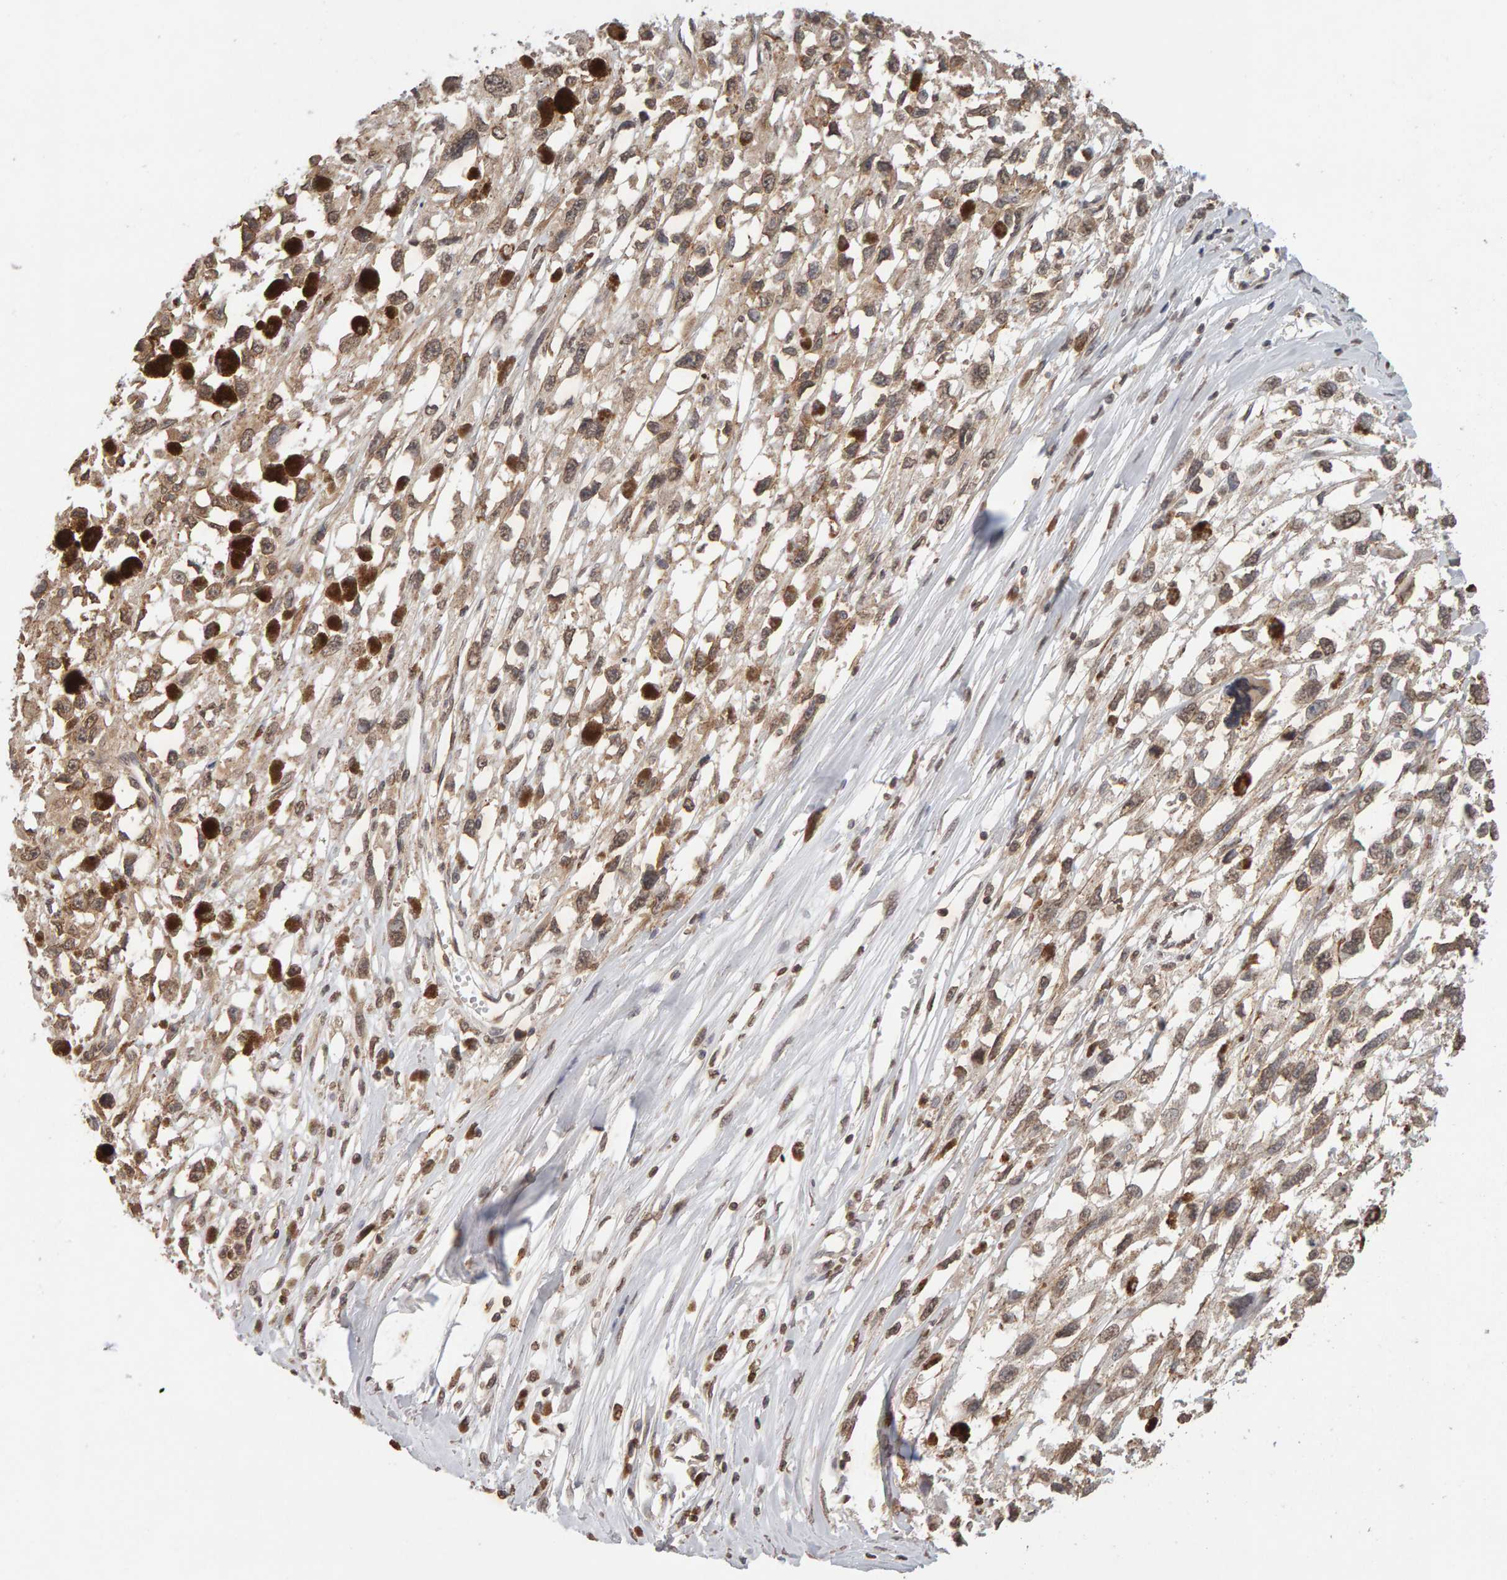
{"staining": {"intensity": "weak", "quantity": ">75%", "location": "cytoplasmic/membranous,nuclear"}, "tissue": "melanoma", "cell_type": "Tumor cells", "image_type": "cancer", "snomed": [{"axis": "morphology", "description": "Malignant melanoma, Metastatic site"}, {"axis": "topography", "description": "Lymph node"}], "caption": "About >75% of tumor cells in melanoma display weak cytoplasmic/membranous and nuclear protein staining as visualized by brown immunohistochemical staining.", "gene": "DNAJB5", "patient": {"sex": "male", "age": 59}}